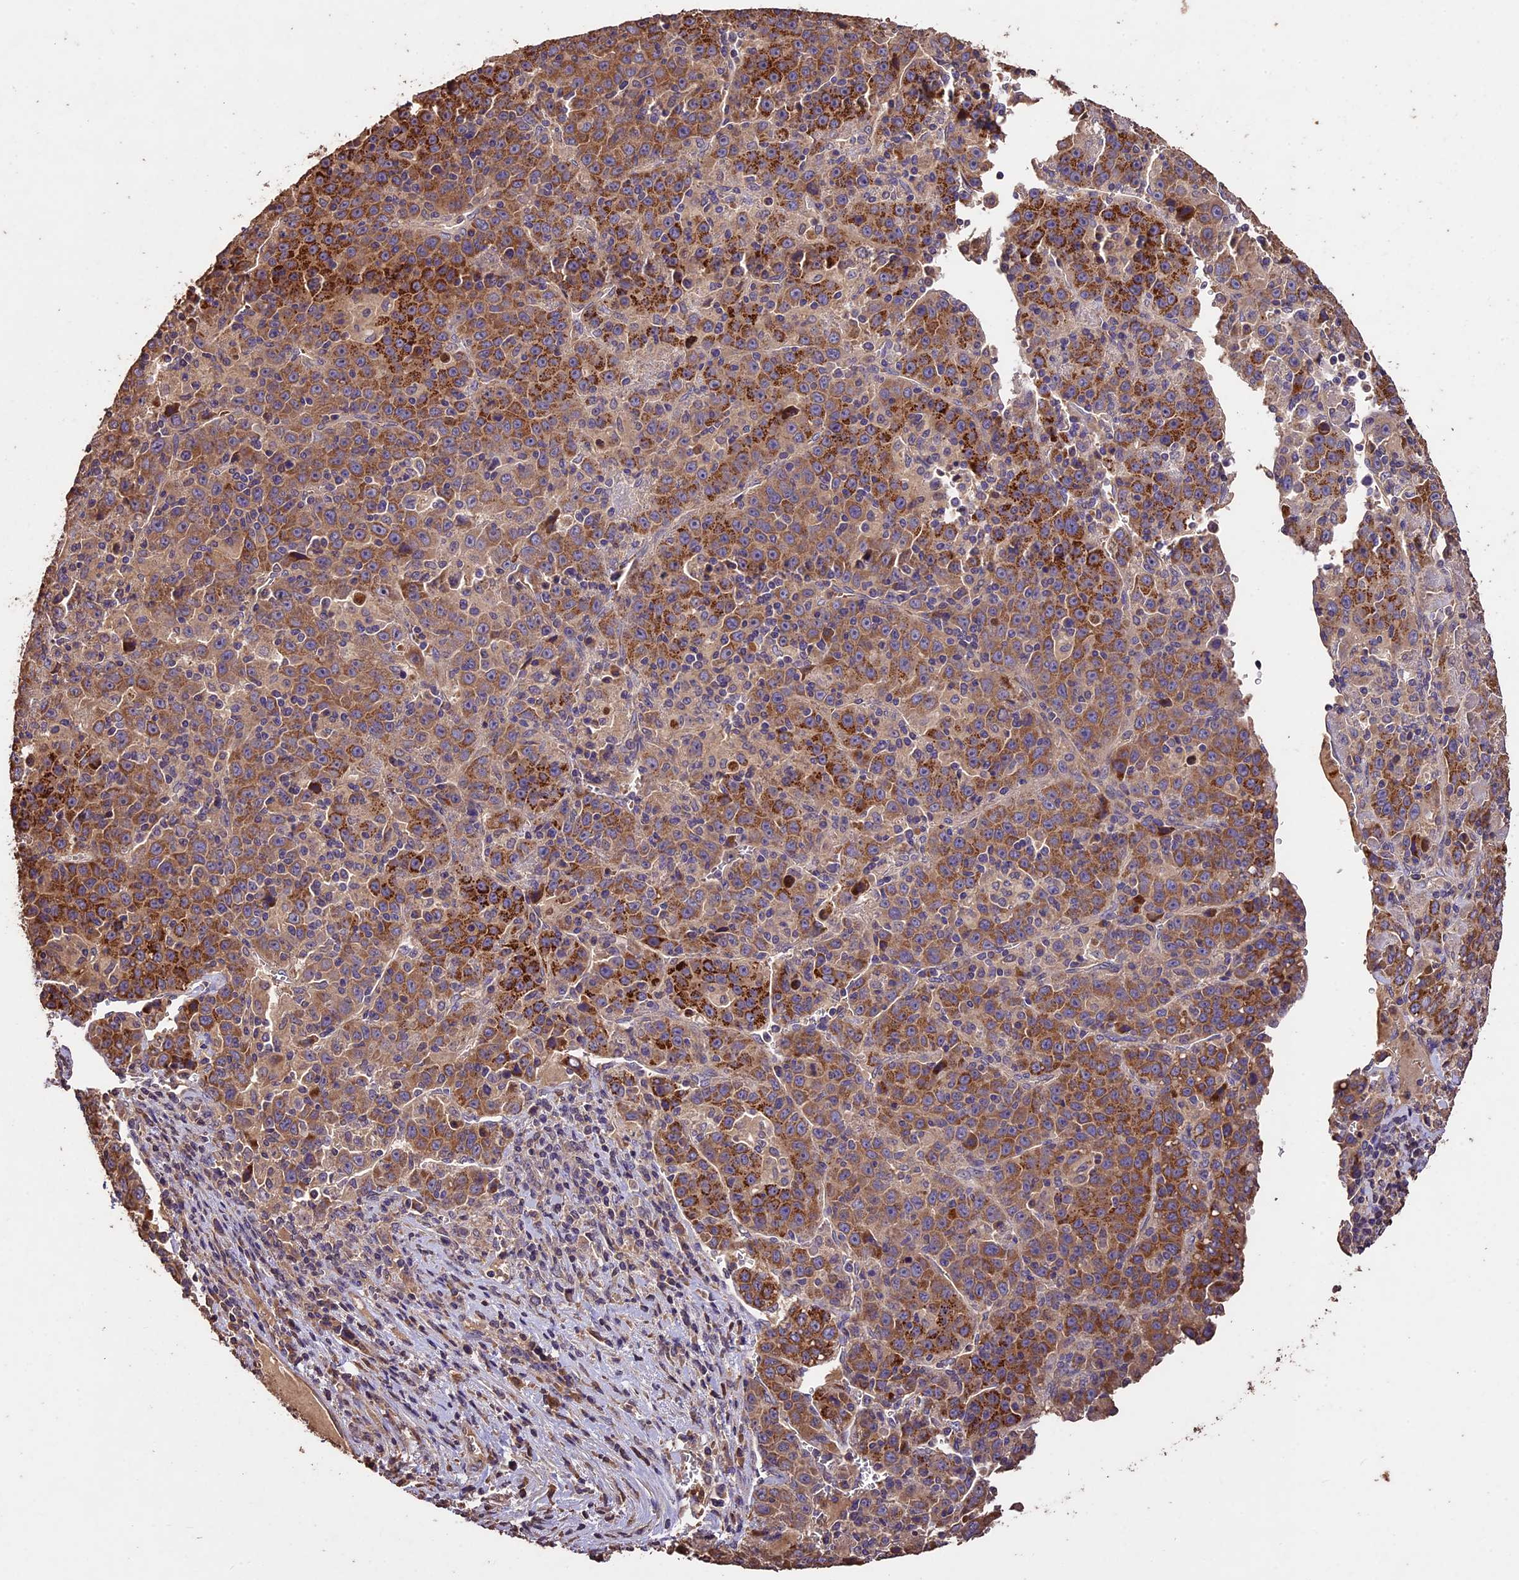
{"staining": {"intensity": "strong", "quantity": "25%-75%", "location": "cytoplasmic/membranous"}, "tissue": "liver cancer", "cell_type": "Tumor cells", "image_type": "cancer", "snomed": [{"axis": "morphology", "description": "Carcinoma, Hepatocellular, NOS"}, {"axis": "topography", "description": "Liver"}], "caption": "DAB immunohistochemical staining of liver hepatocellular carcinoma exhibits strong cytoplasmic/membranous protein expression in about 25%-75% of tumor cells.", "gene": "CRLF1", "patient": {"sex": "female", "age": 53}}